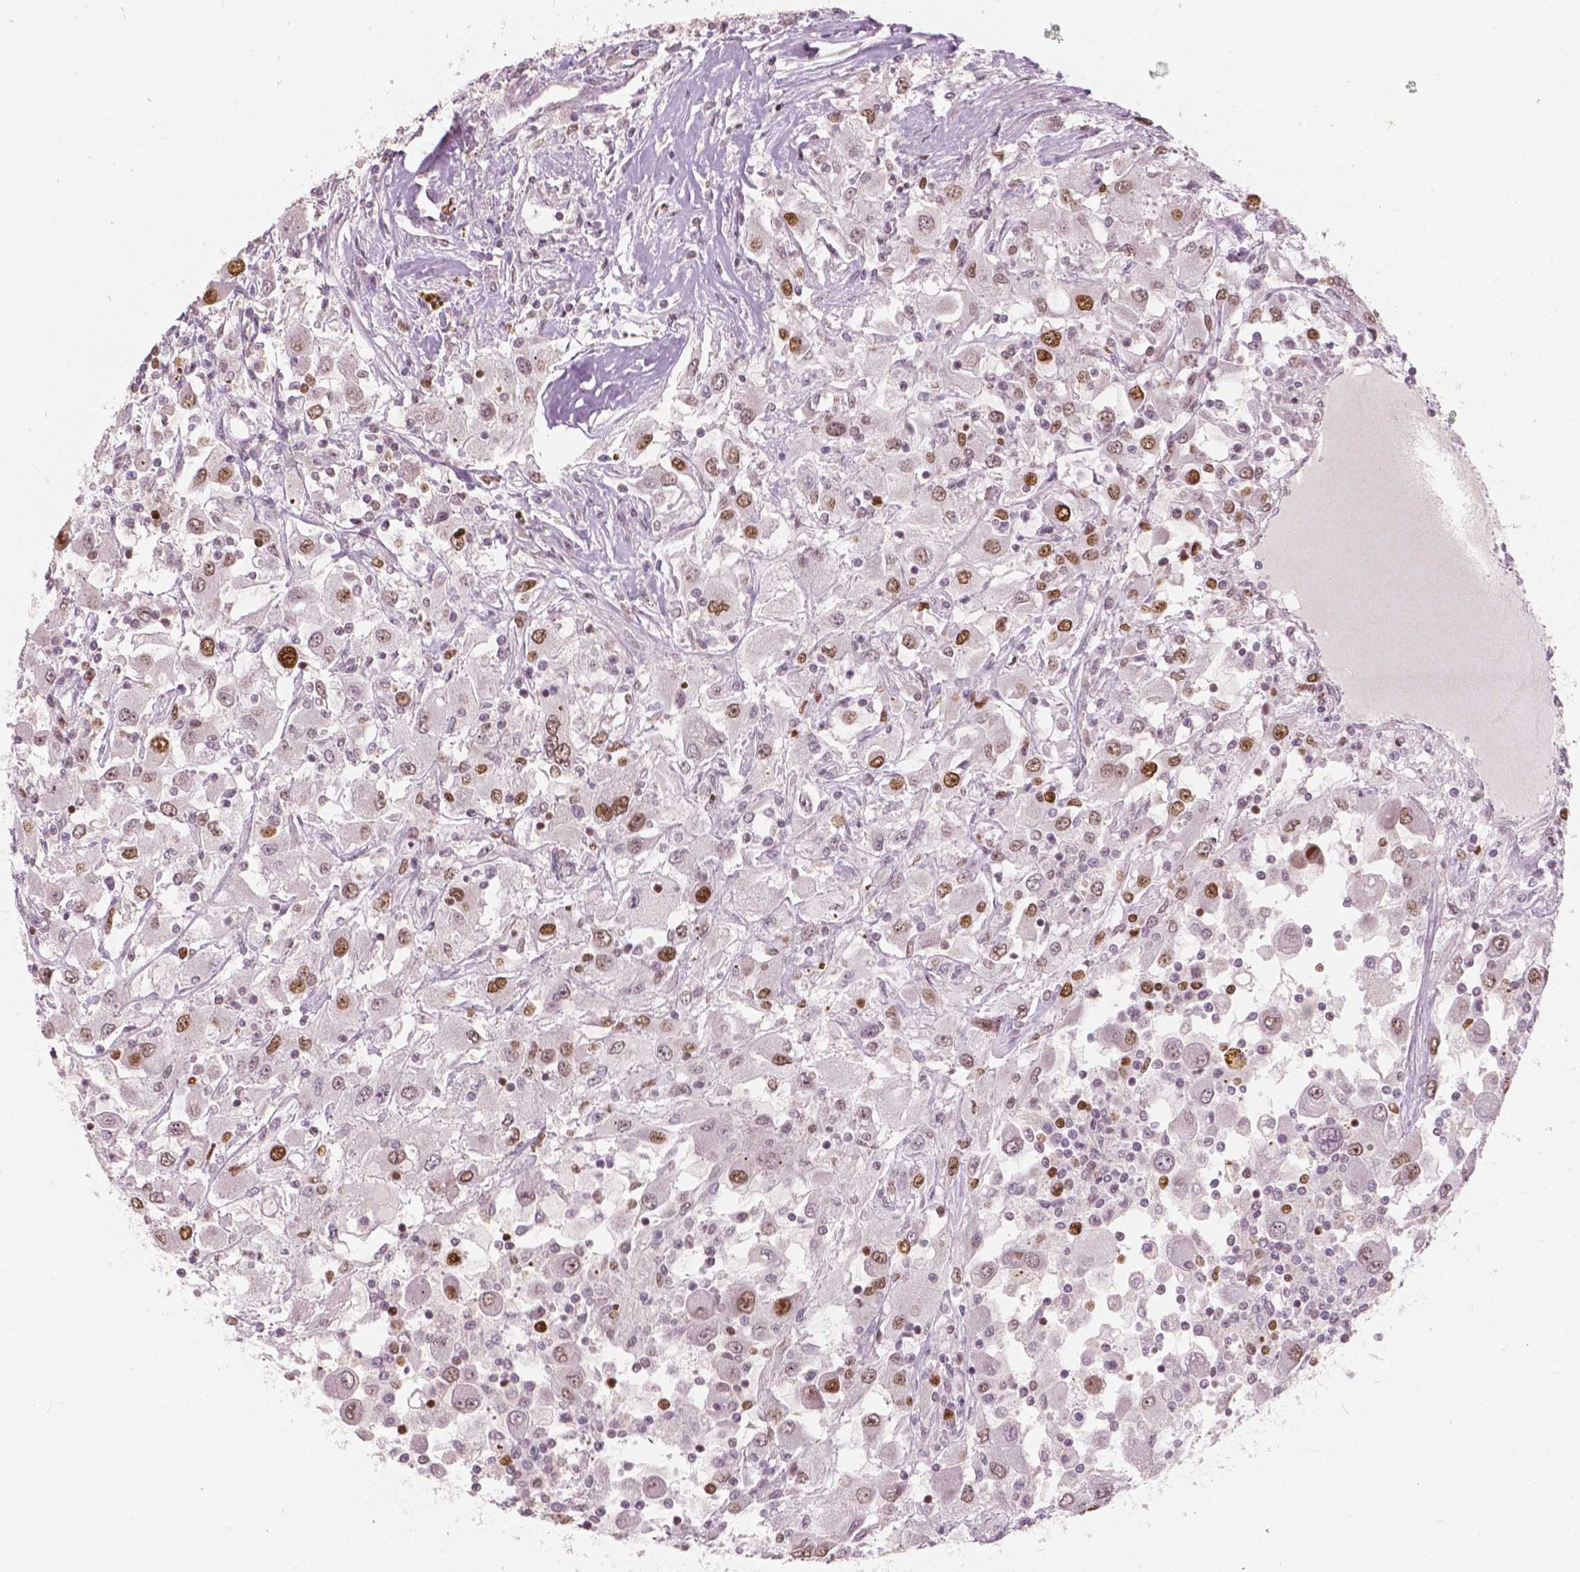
{"staining": {"intensity": "strong", "quantity": "<25%", "location": "nuclear"}, "tissue": "renal cancer", "cell_type": "Tumor cells", "image_type": "cancer", "snomed": [{"axis": "morphology", "description": "Adenocarcinoma, NOS"}, {"axis": "topography", "description": "Kidney"}], "caption": "A micrograph of human renal cancer stained for a protein reveals strong nuclear brown staining in tumor cells.", "gene": "NSD2", "patient": {"sex": "female", "age": 67}}